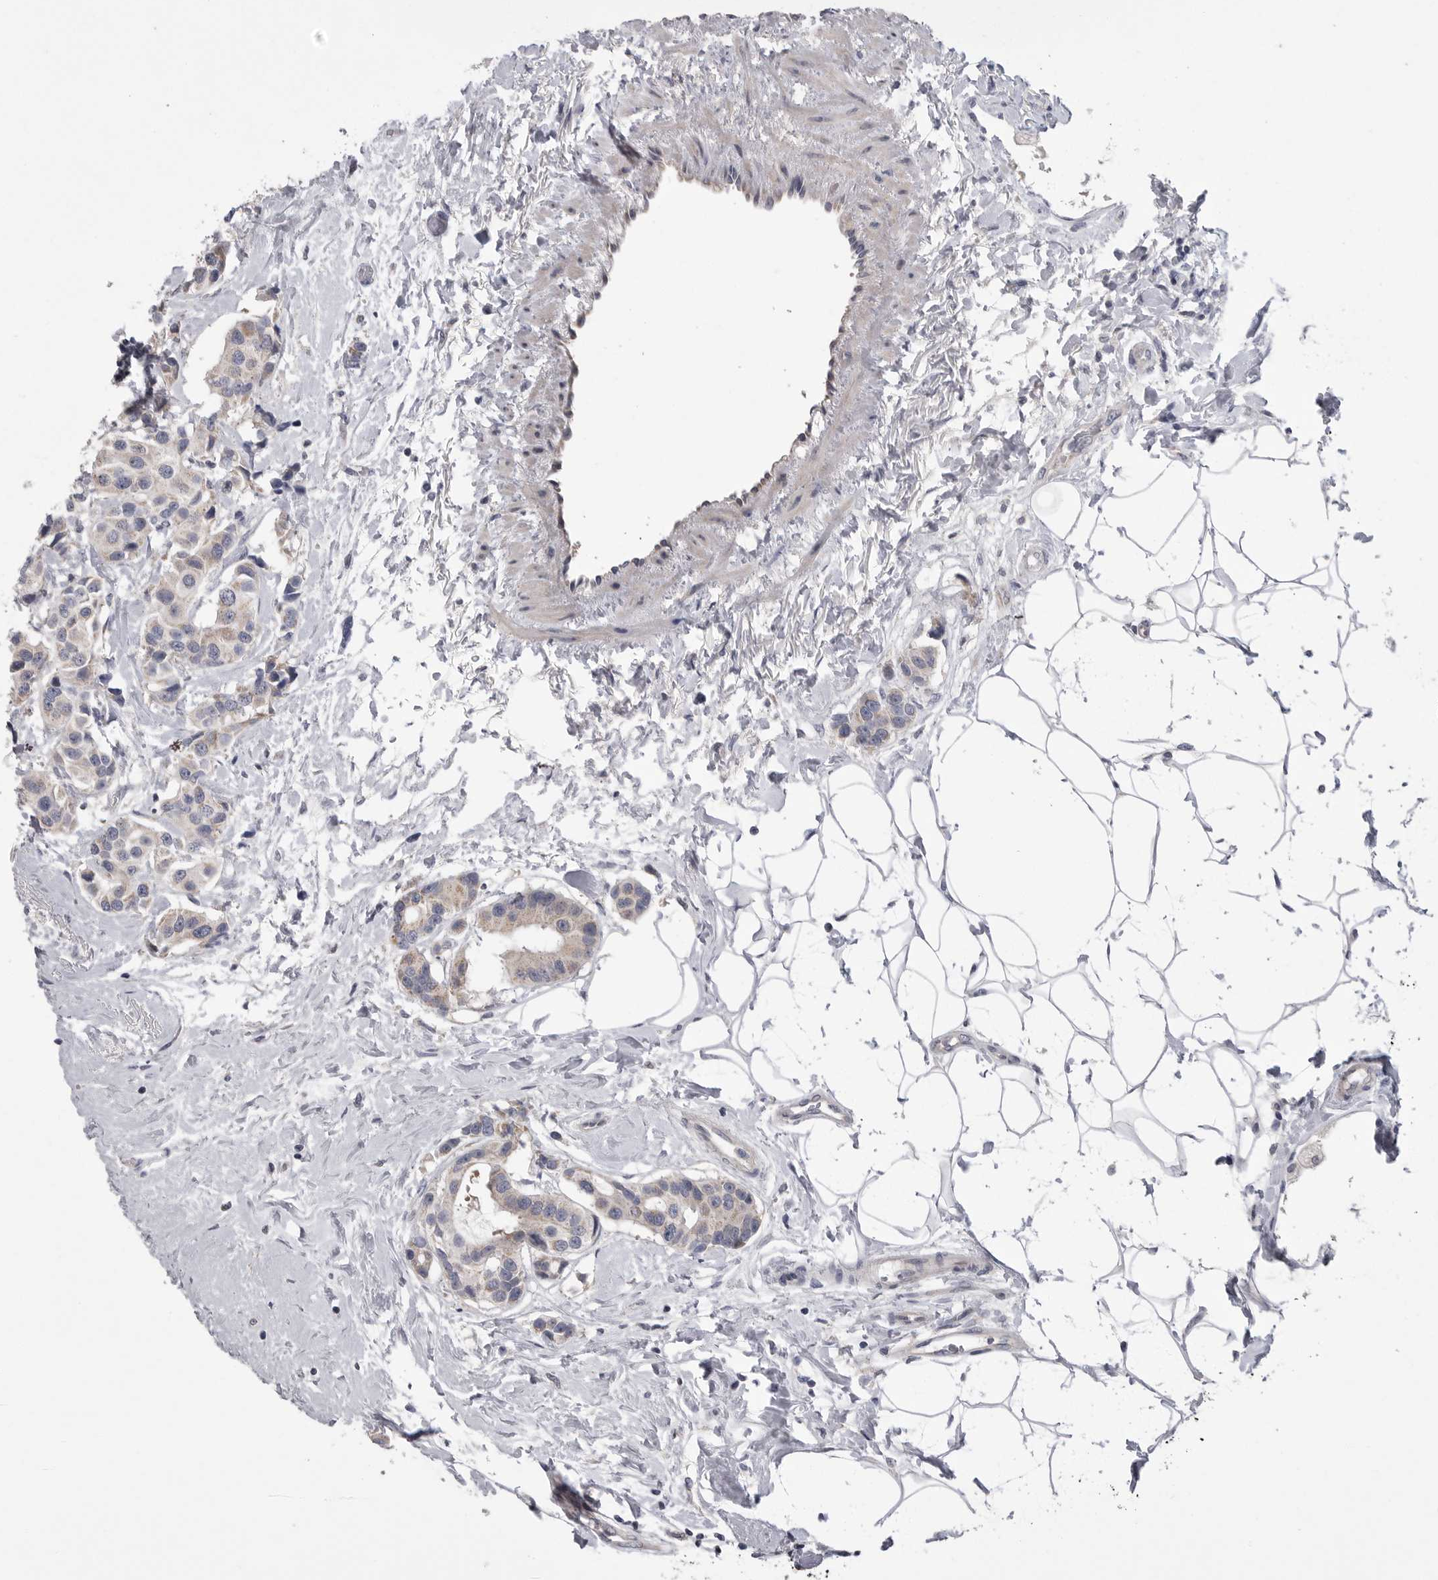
{"staining": {"intensity": "negative", "quantity": "none", "location": "none"}, "tissue": "breast cancer", "cell_type": "Tumor cells", "image_type": "cancer", "snomed": [{"axis": "morphology", "description": "Normal tissue, NOS"}, {"axis": "morphology", "description": "Duct carcinoma"}, {"axis": "topography", "description": "Breast"}], "caption": "Tumor cells show no significant protein expression in intraductal carcinoma (breast).", "gene": "CRP", "patient": {"sex": "female", "age": 39}}